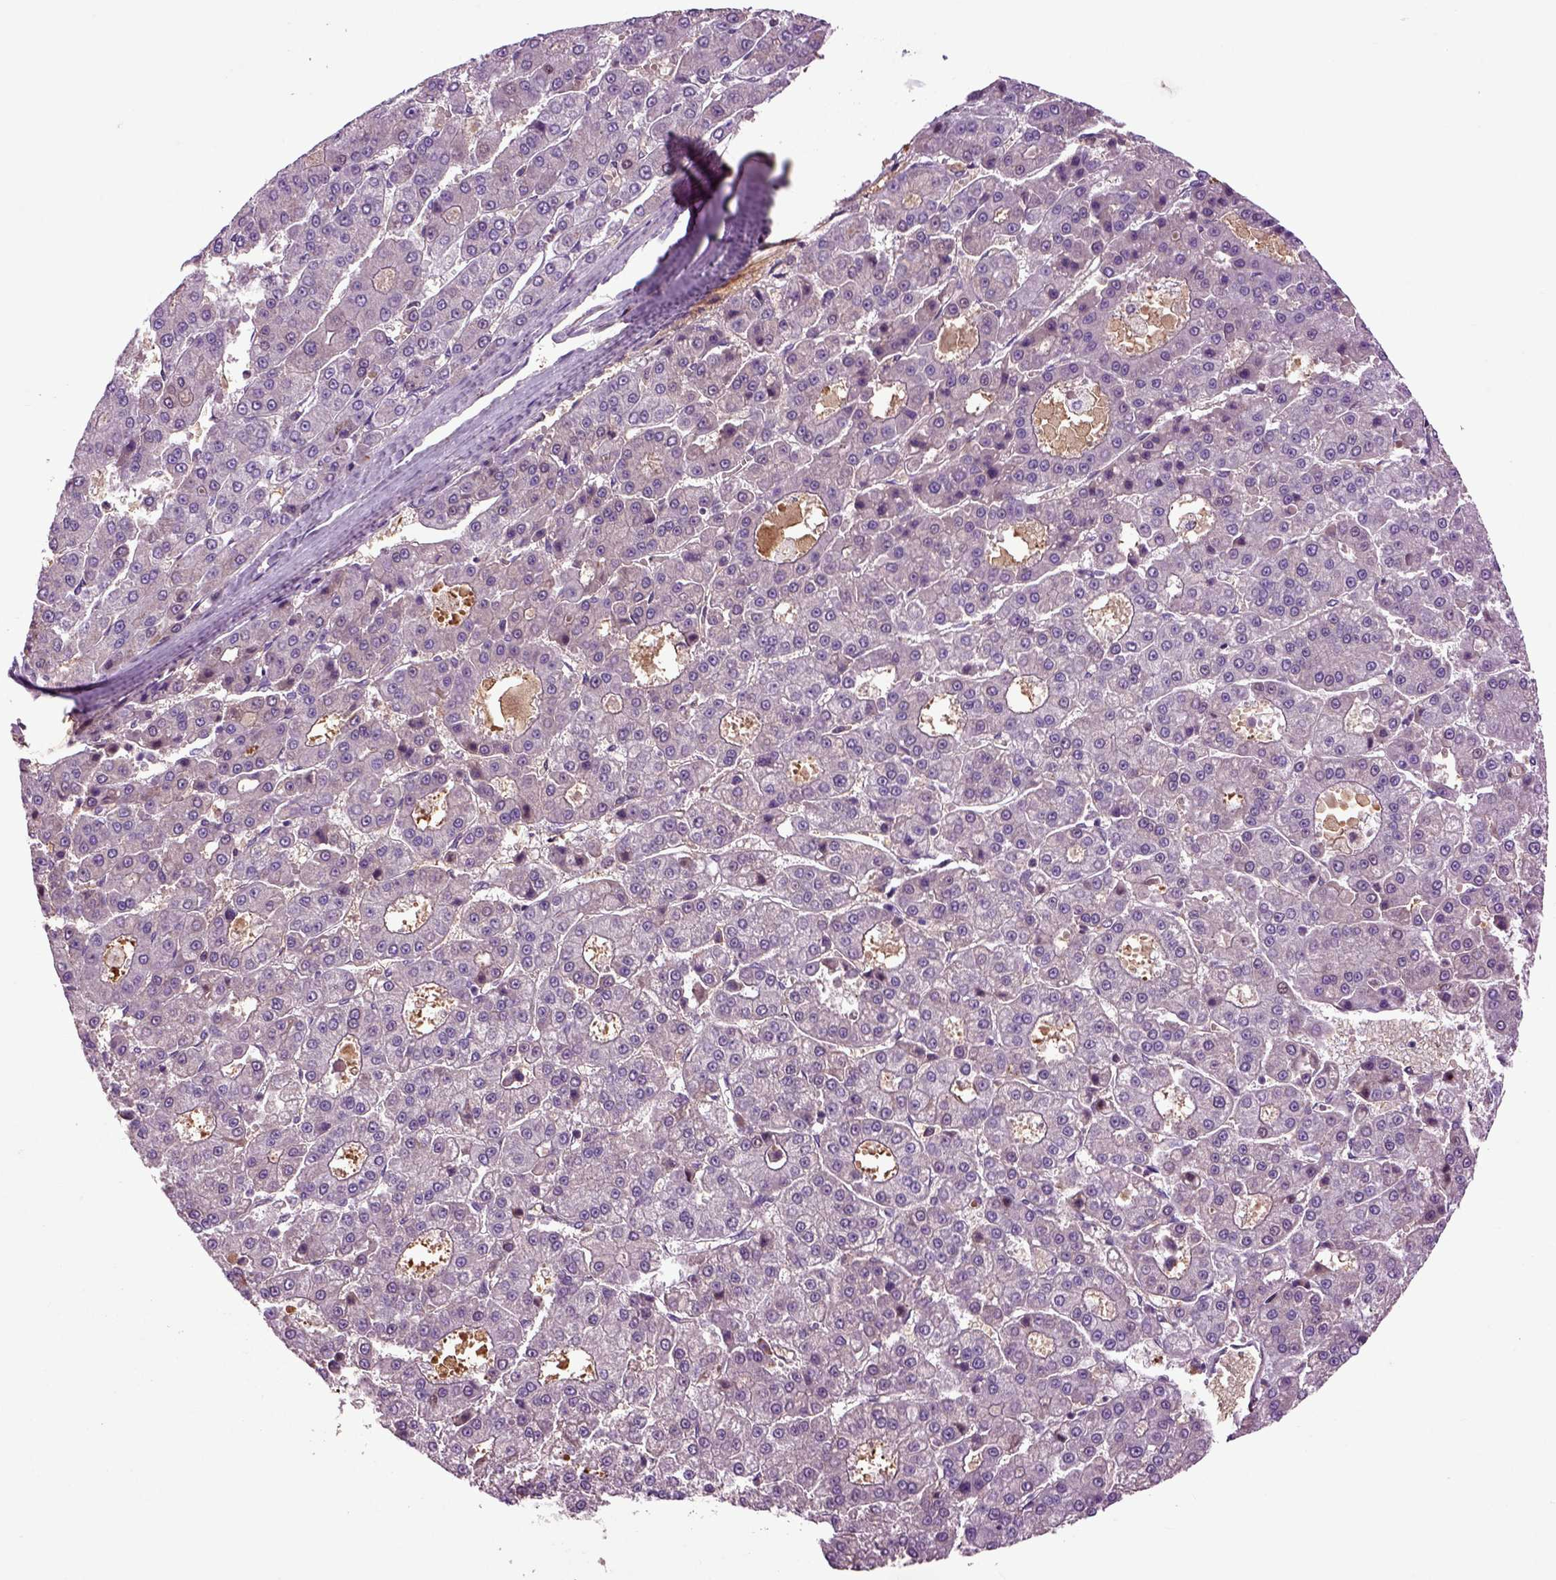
{"staining": {"intensity": "negative", "quantity": "none", "location": "none"}, "tissue": "liver cancer", "cell_type": "Tumor cells", "image_type": "cancer", "snomed": [{"axis": "morphology", "description": "Carcinoma, Hepatocellular, NOS"}, {"axis": "topography", "description": "Liver"}], "caption": "Hepatocellular carcinoma (liver) was stained to show a protein in brown. There is no significant positivity in tumor cells. (DAB (3,3'-diaminobenzidine) immunohistochemistry (IHC), high magnification).", "gene": "SPON1", "patient": {"sex": "male", "age": 70}}